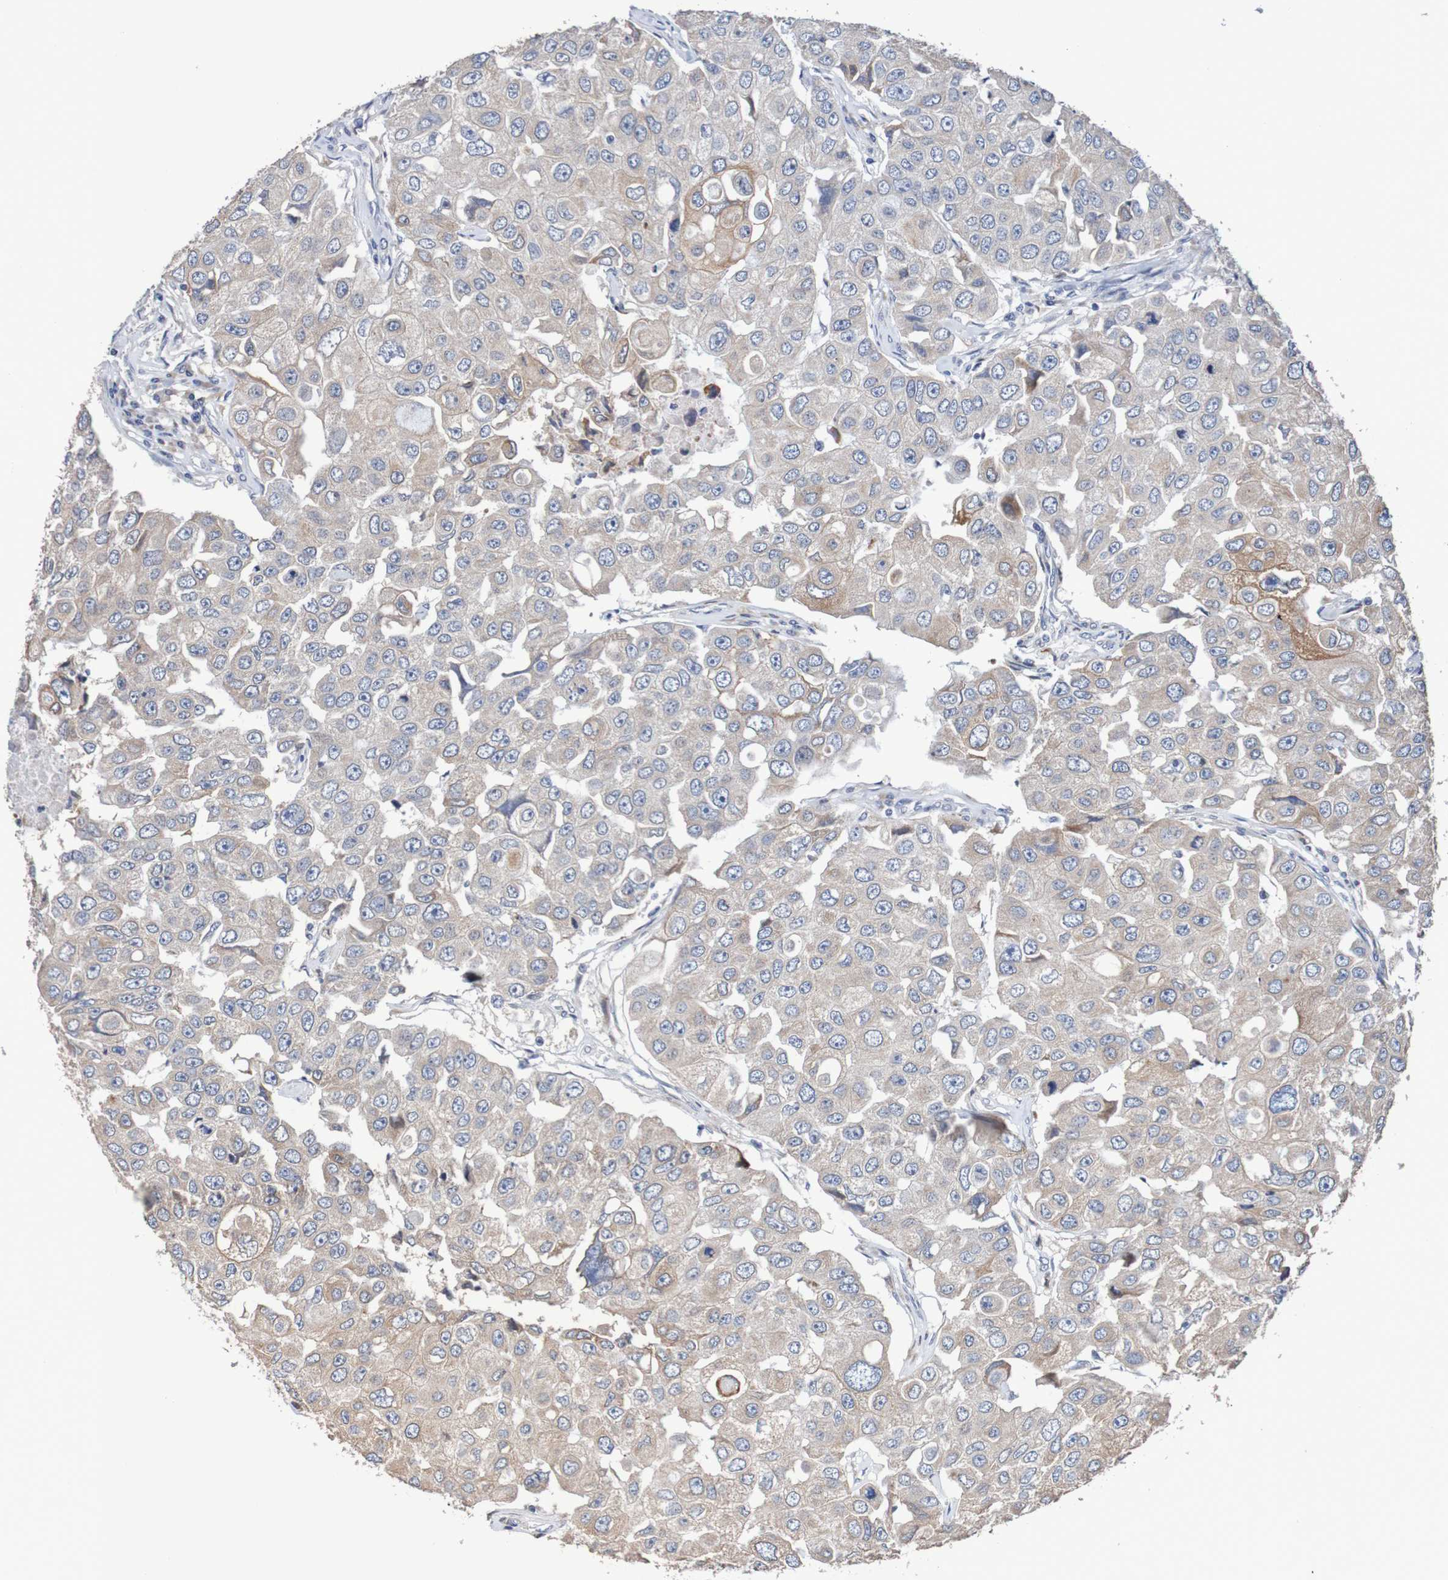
{"staining": {"intensity": "weak", "quantity": ">75%", "location": "cytoplasmic/membranous"}, "tissue": "breast cancer", "cell_type": "Tumor cells", "image_type": "cancer", "snomed": [{"axis": "morphology", "description": "Duct carcinoma"}, {"axis": "topography", "description": "Breast"}], "caption": "This micrograph shows IHC staining of human invasive ductal carcinoma (breast), with low weak cytoplasmic/membranous positivity in about >75% of tumor cells.", "gene": "FIBP", "patient": {"sex": "female", "age": 27}}